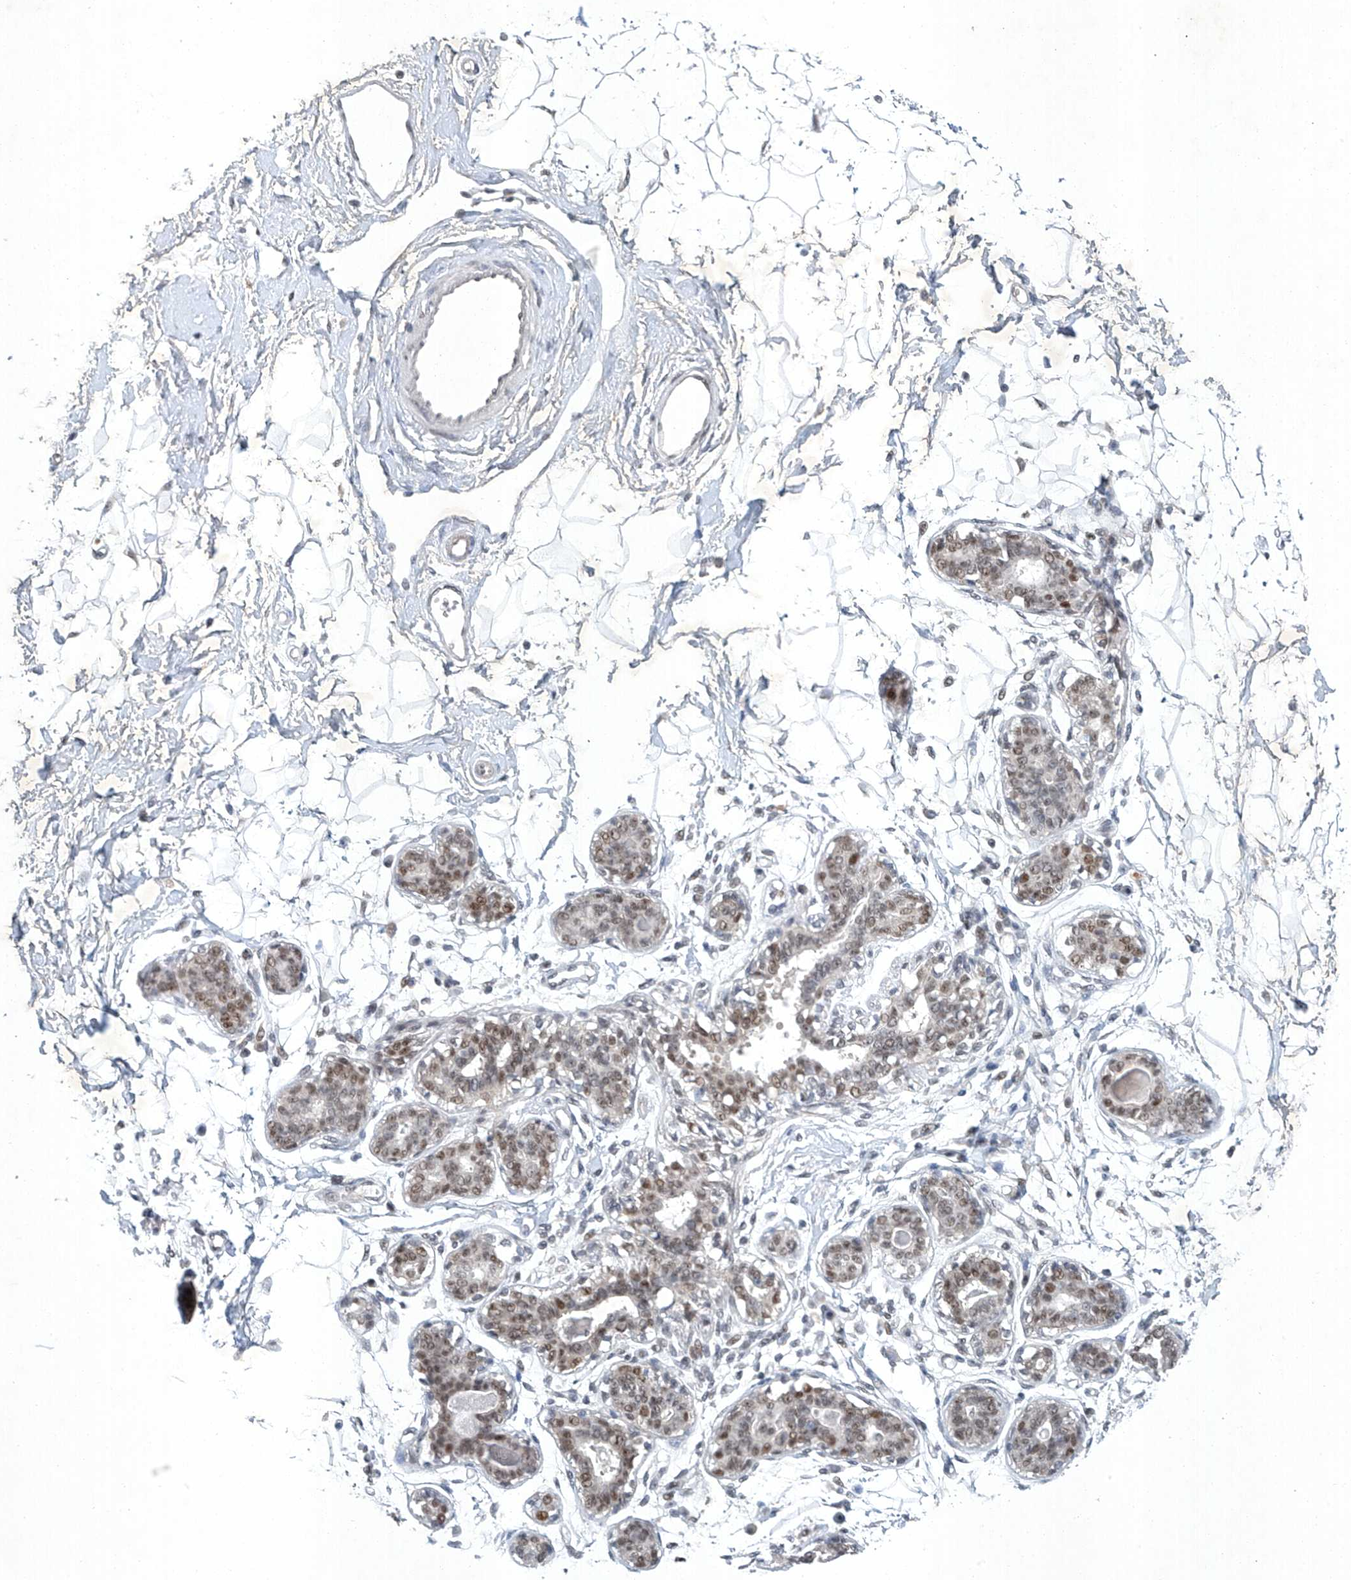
{"staining": {"intensity": "negative", "quantity": "none", "location": "none"}, "tissue": "breast", "cell_type": "Adipocytes", "image_type": "normal", "snomed": [{"axis": "morphology", "description": "Normal tissue, NOS"}, {"axis": "topography", "description": "Breast"}], "caption": "This photomicrograph is of normal breast stained with immunohistochemistry to label a protein in brown with the nuclei are counter-stained blue. There is no staining in adipocytes. The staining is performed using DAB brown chromogen with nuclei counter-stained in using hematoxylin.", "gene": "TAF8", "patient": {"sex": "female", "age": 45}}